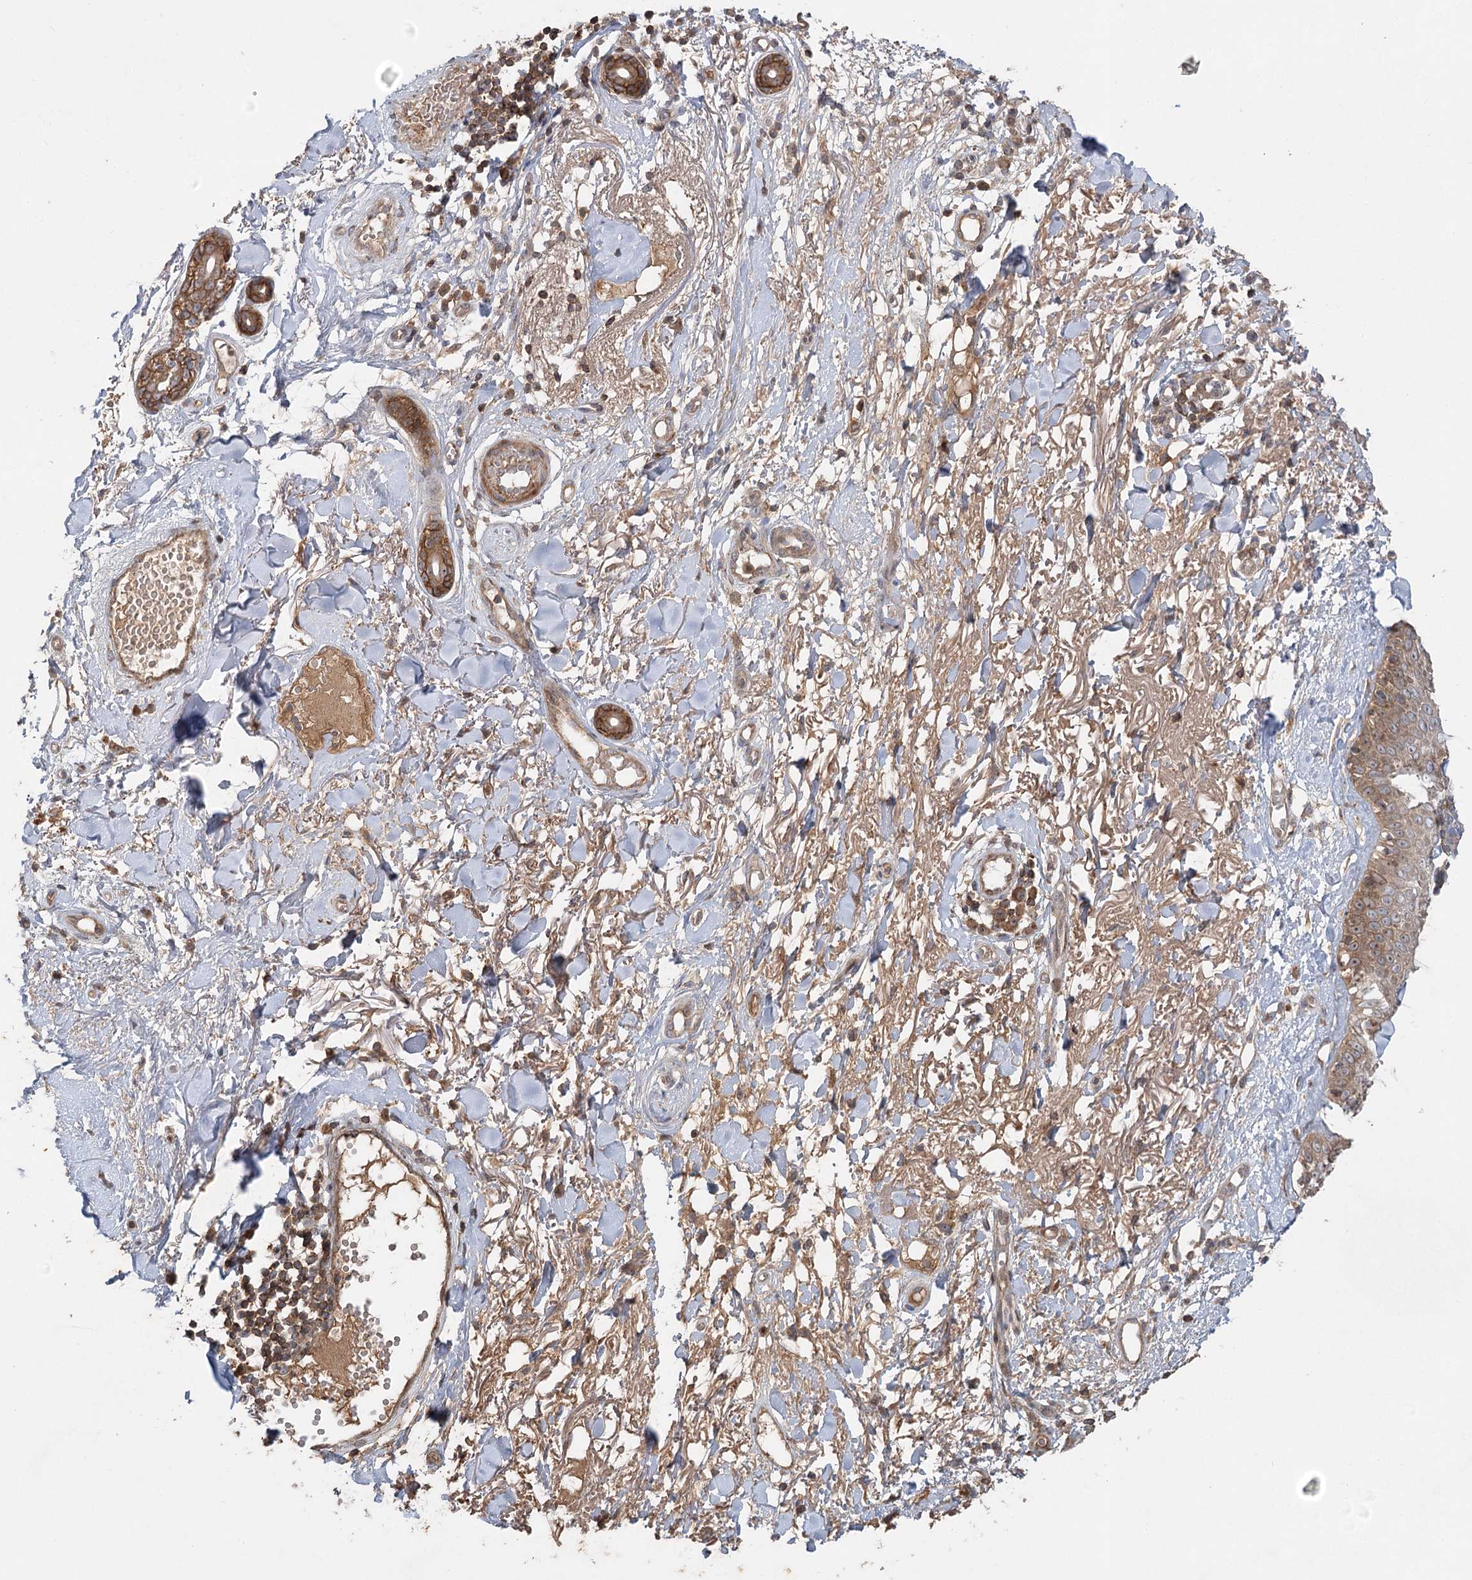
{"staining": {"intensity": "moderate", "quantity": ">75%", "location": "cytoplasmic/membranous,nuclear"}, "tissue": "skin cancer", "cell_type": "Tumor cells", "image_type": "cancer", "snomed": [{"axis": "morphology", "description": "Basal cell carcinoma"}, {"axis": "topography", "description": "Skin"}], "caption": "Protein staining by immunohistochemistry (IHC) reveals moderate cytoplasmic/membranous and nuclear staining in about >75% of tumor cells in skin basal cell carcinoma. The protein is stained brown, and the nuclei are stained in blue (DAB IHC with brightfield microscopy, high magnification).", "gene": "RAPGEF6", "patient": {"sex": "male", "age": 85}}